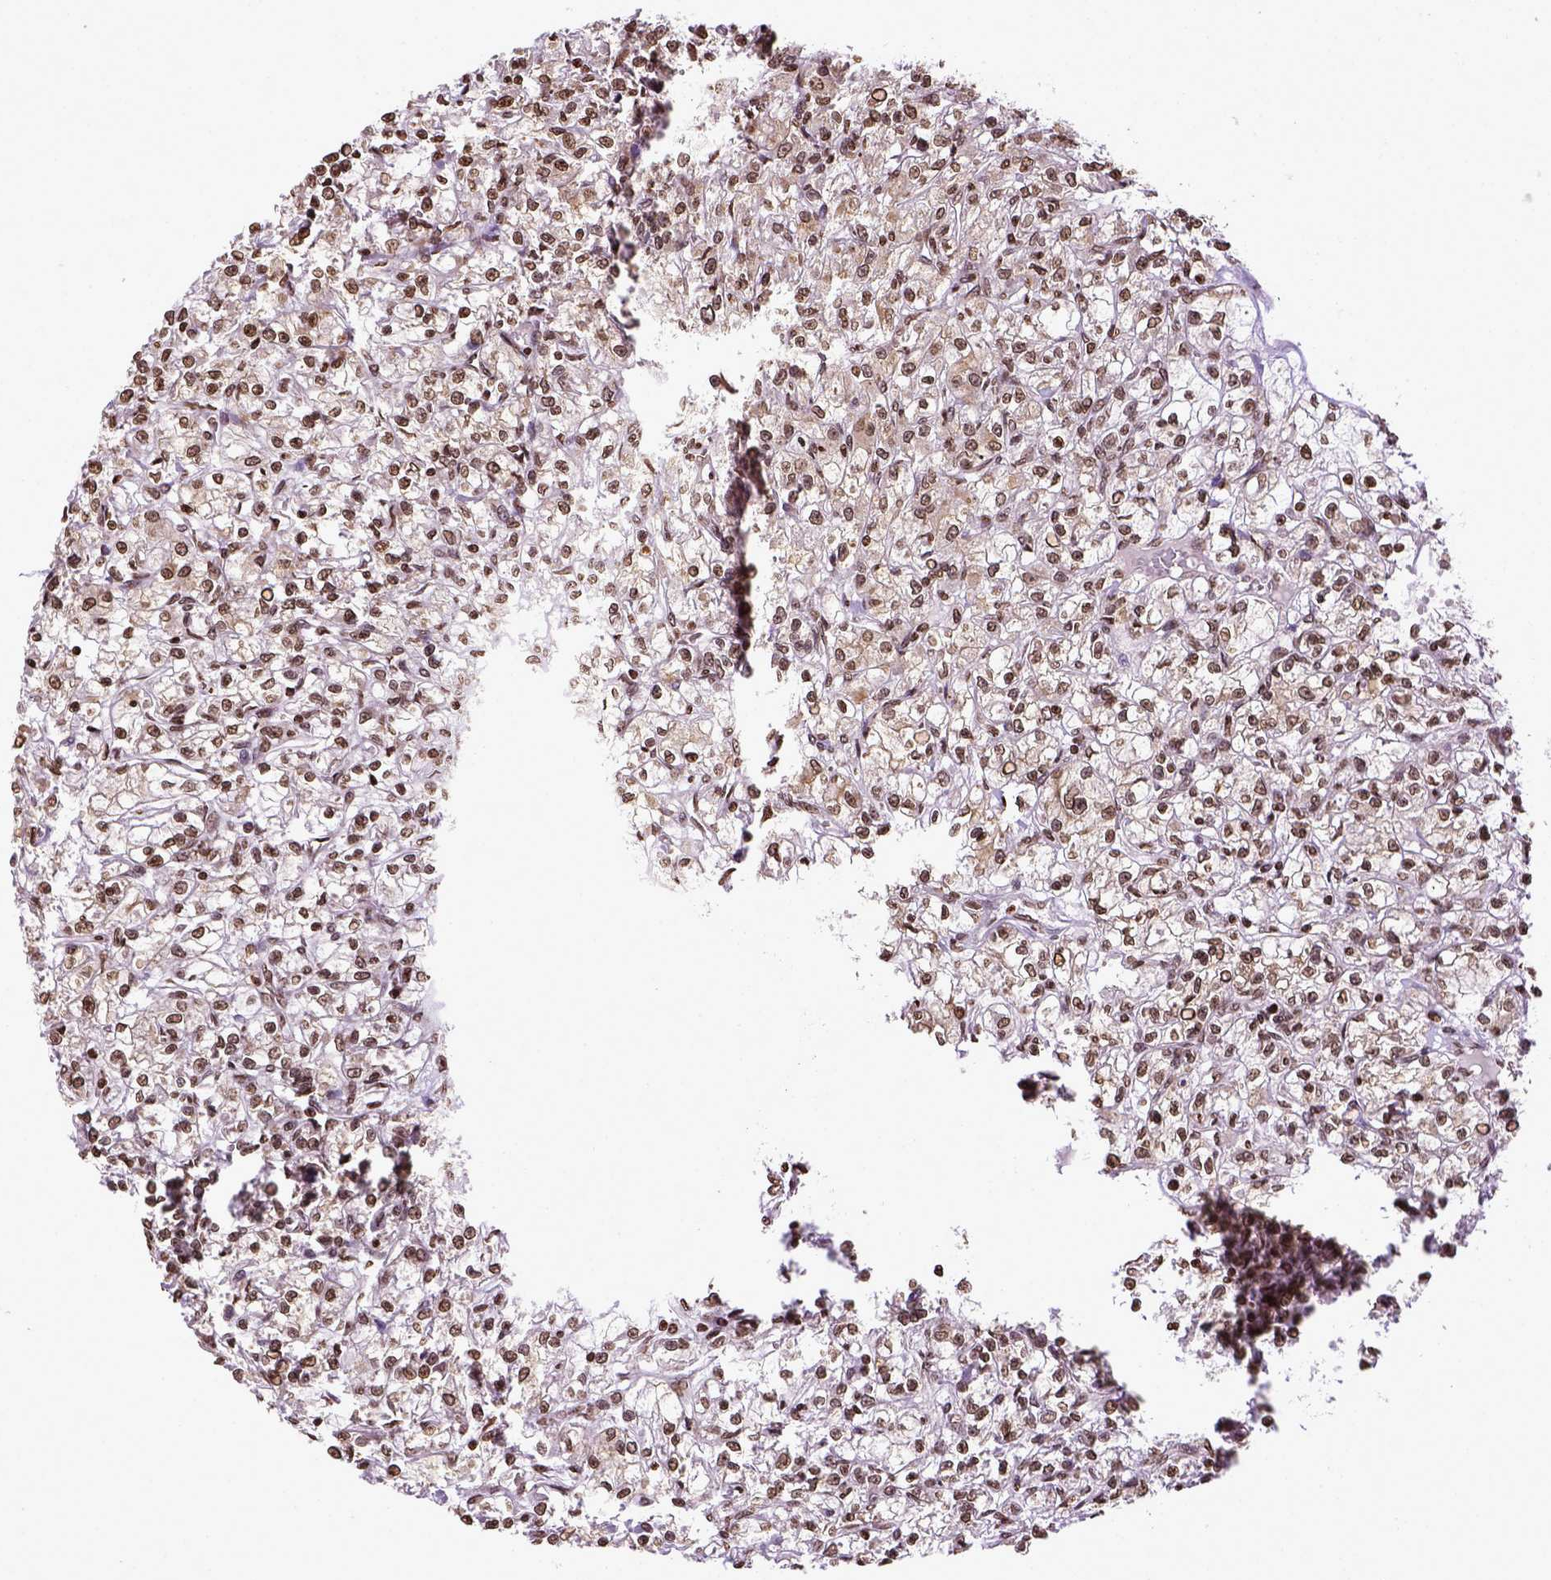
{"staining": {"intensity": "moderate", "quantity": ">75%", "location": "nuclear"}, "tissue": "renal cancer", "cell_type": "Tumor cells", "image_type": "cancer", "snomed": [{"axis": "morphology", "description": "Adenocarcinoma, NOS"}, {"axis": "topography", "description": "Kidney"}], "caption": "High-power microscopy captured an immunohistochemistry (IHC) image of adenocarcinoma (renal), revealing moderate nuclear expression in about >75% of tumor cells. (brown staining indicates protein expression, while blue staining denotes nuclei).", "gene": "ZNF75D", "patient": {"sex": "female", "age": 59}}